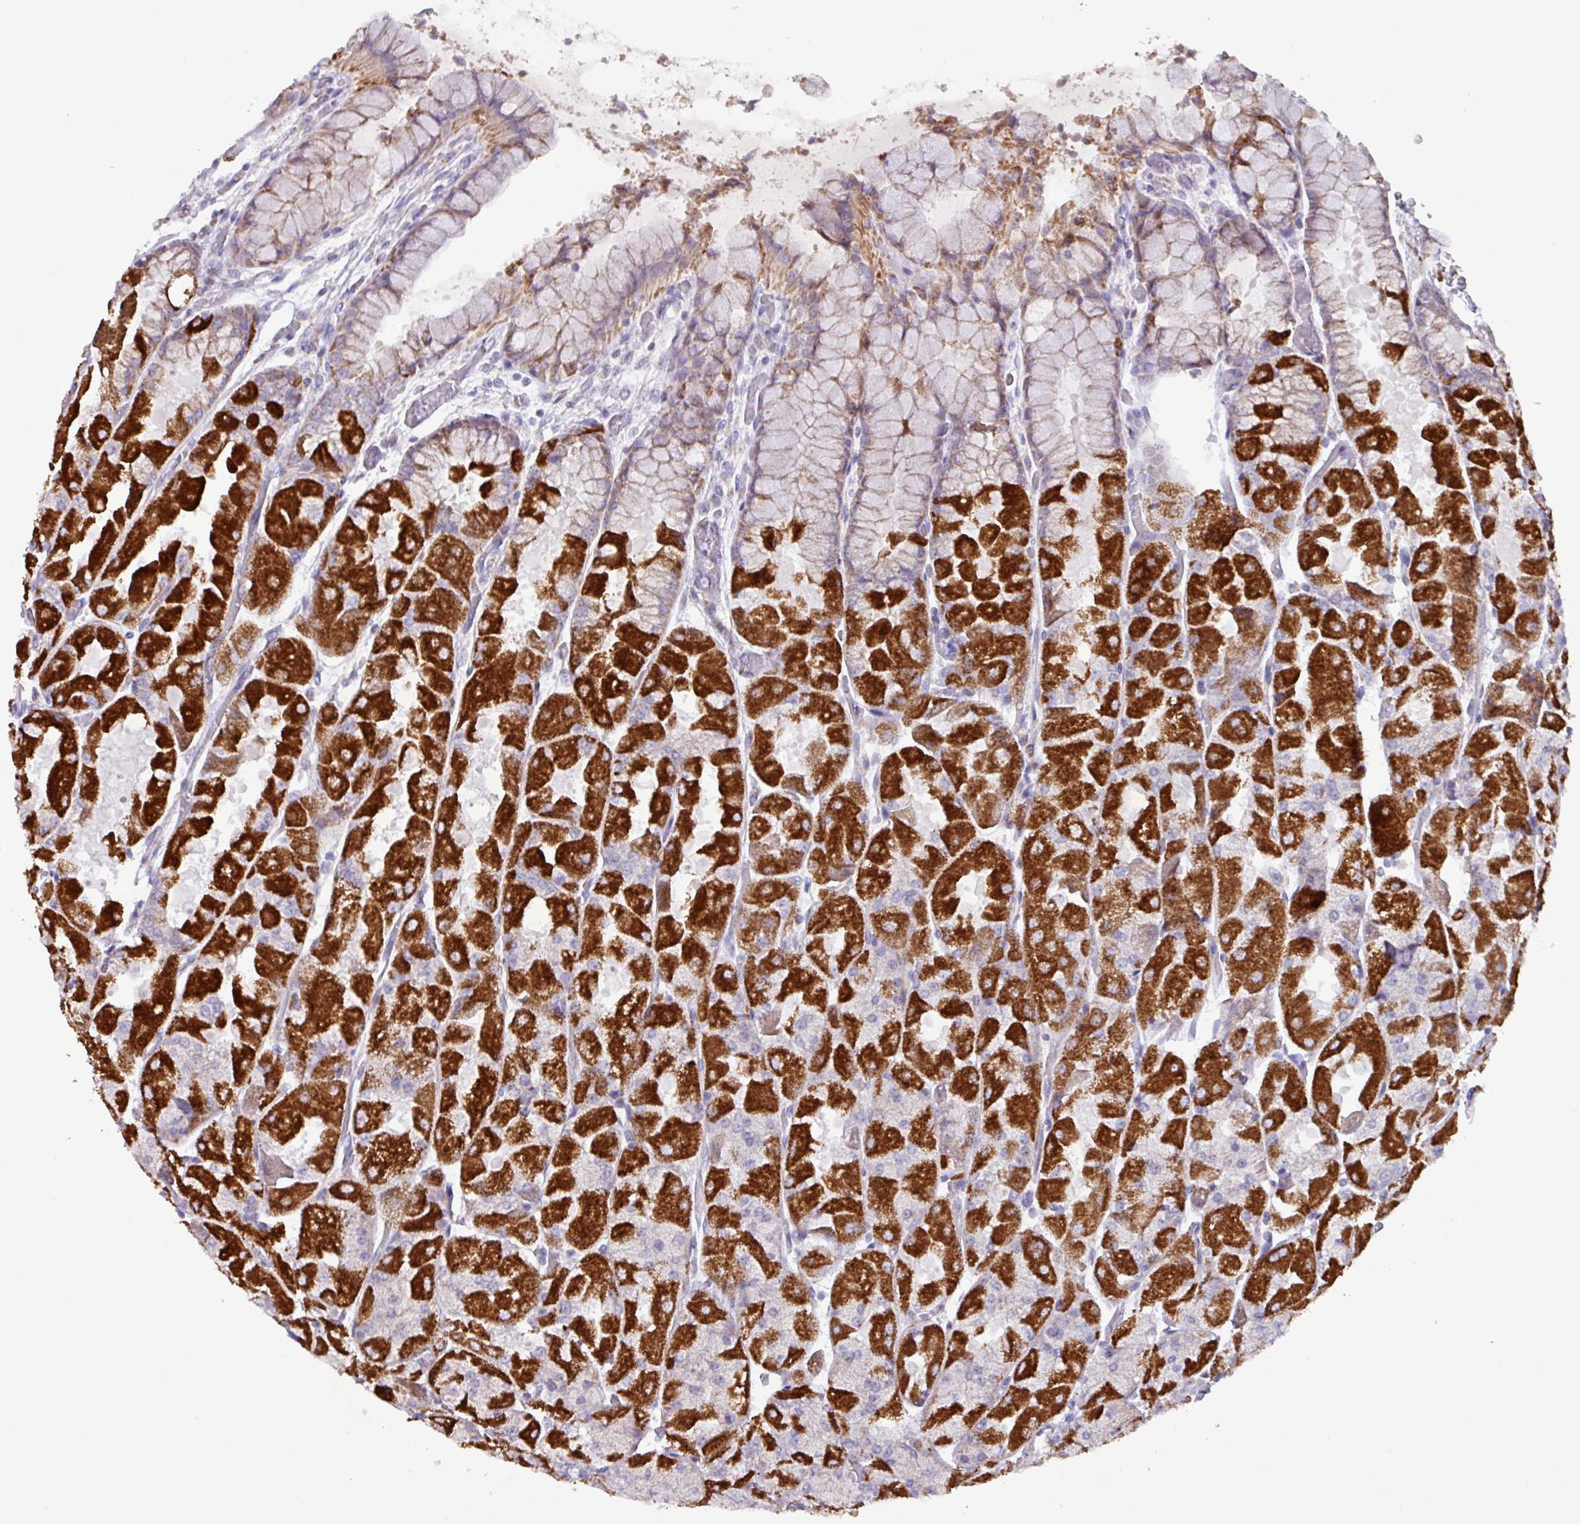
{"staining": {"intensity": "strong", "quantity": "25%-75%", "location": "cytoplasmic/membranous"}, "tissue": "stomach", "cell_type": "Glandular cells", "image_type": "normal", "snomed": [{"axis": "morphology", "description": "Normal tissue, NOS"}, {"axis": "topography", "description": "Stomach"}], "caption": "Stomach stained with immunohistochemistry (IHC) shows strong cytoplasmic/membranous positivity in approximately 25%-75% of glandular cells. The protein is stained brown, and the nuclei are stained in blue (DAB (3,3'-diaminobenzidine) IHC with brightfield microscopy, high magnification).", "gene": "MT", "patient": {"sex": "female", "age": 61}}